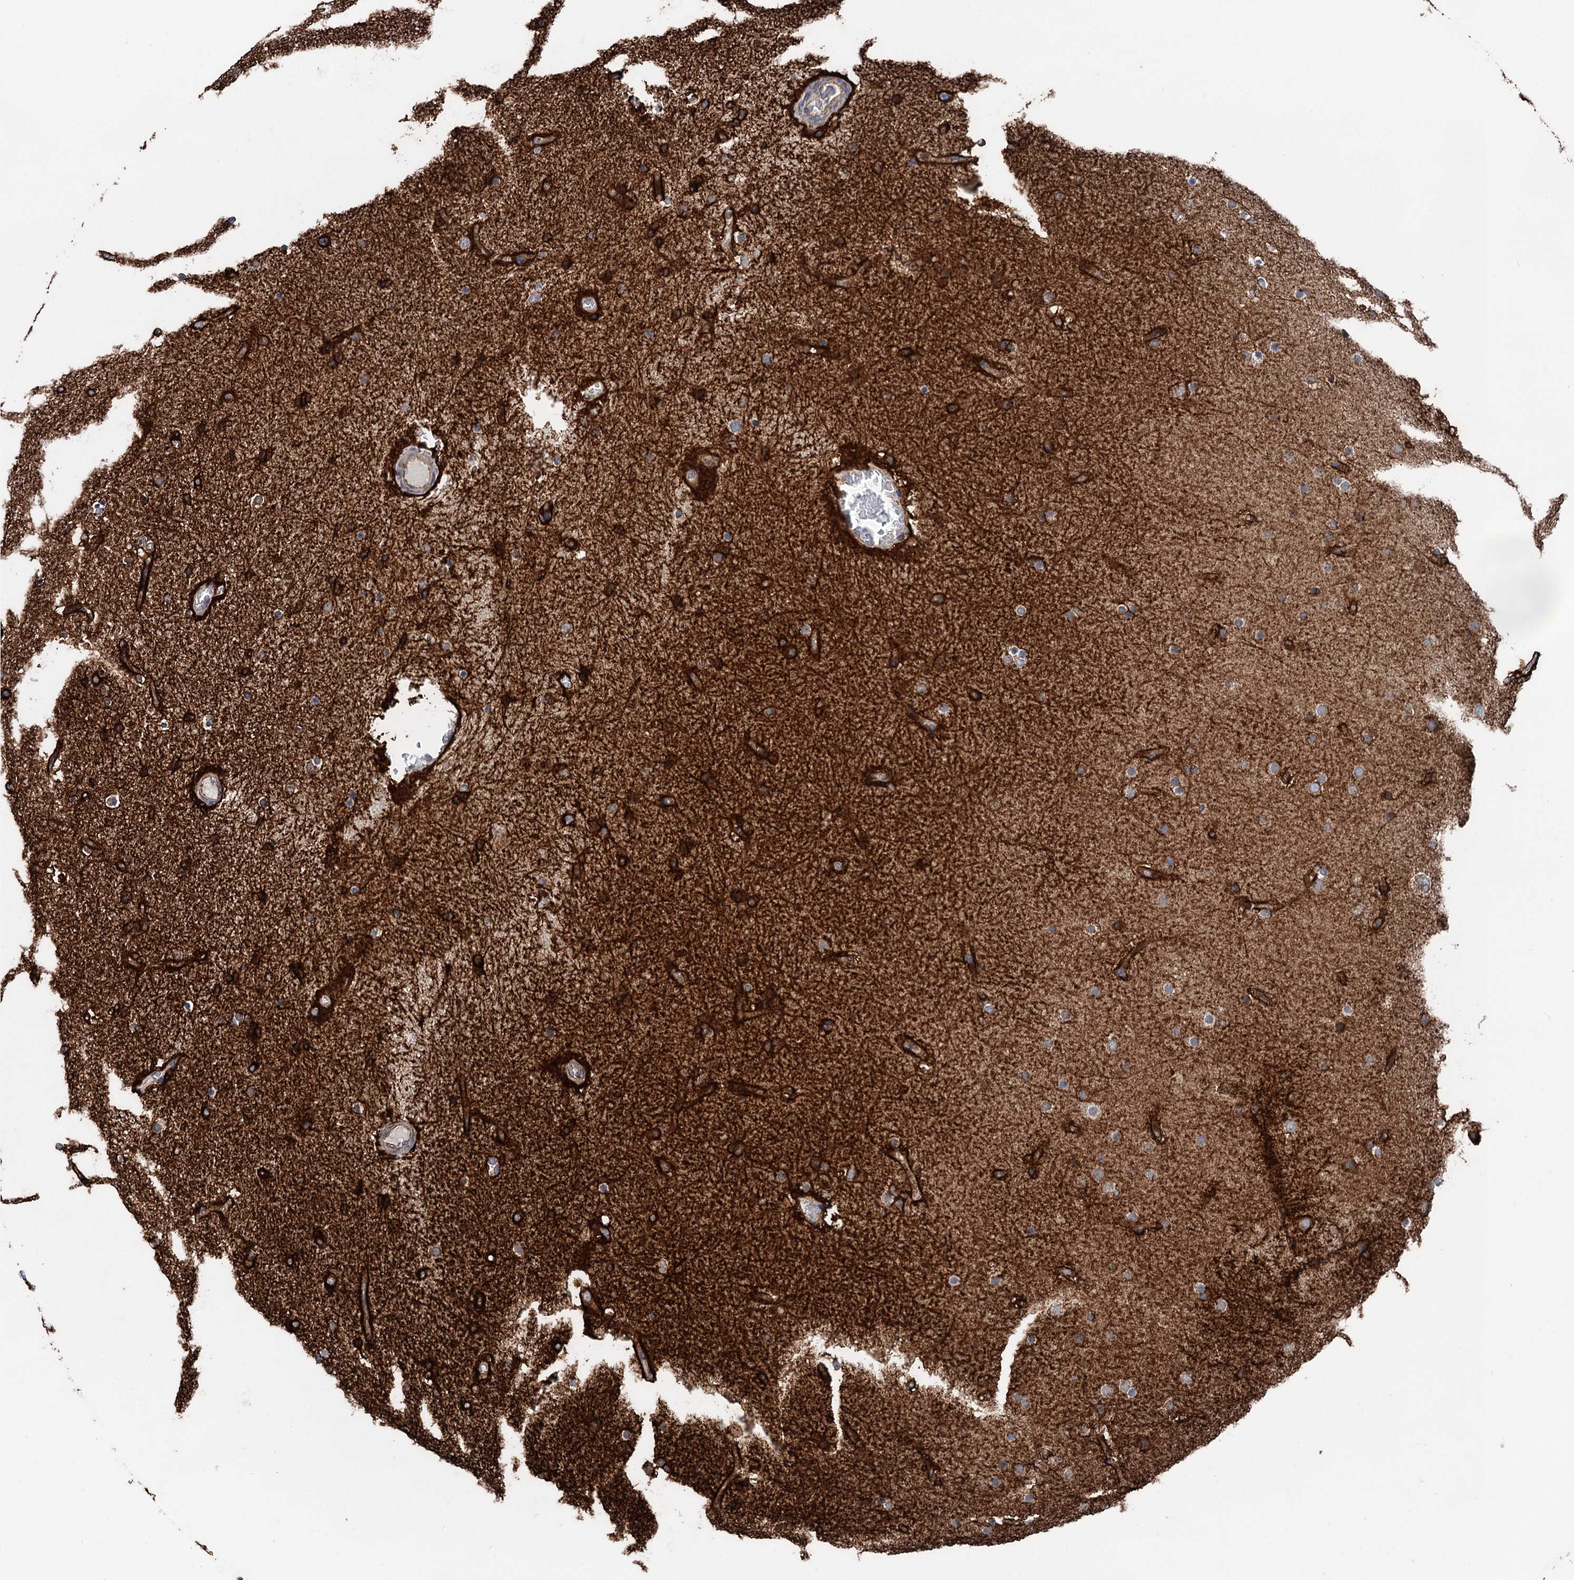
{"staining": {"intensity": "strong", "quantity": "25%-75%", "location": "cytoplasmic/membranous"}, "tissue": "glioma", "cell_type": "Tumor cells", "image_type": "cancer", "snomed": [{"axis": "morphology", "description": "Glioma, malignant, High grade"}, {"axis": "topography", "description": "Cerebral cortex"}], "caption": "Tumor cells reveal high levels of strong cytoplasmic/membranous positivity in about 25%-75% of cells in human malignant high-grade glioma.", "gene": "ERP29", "patient": {"sex": "female", "age": 36}}